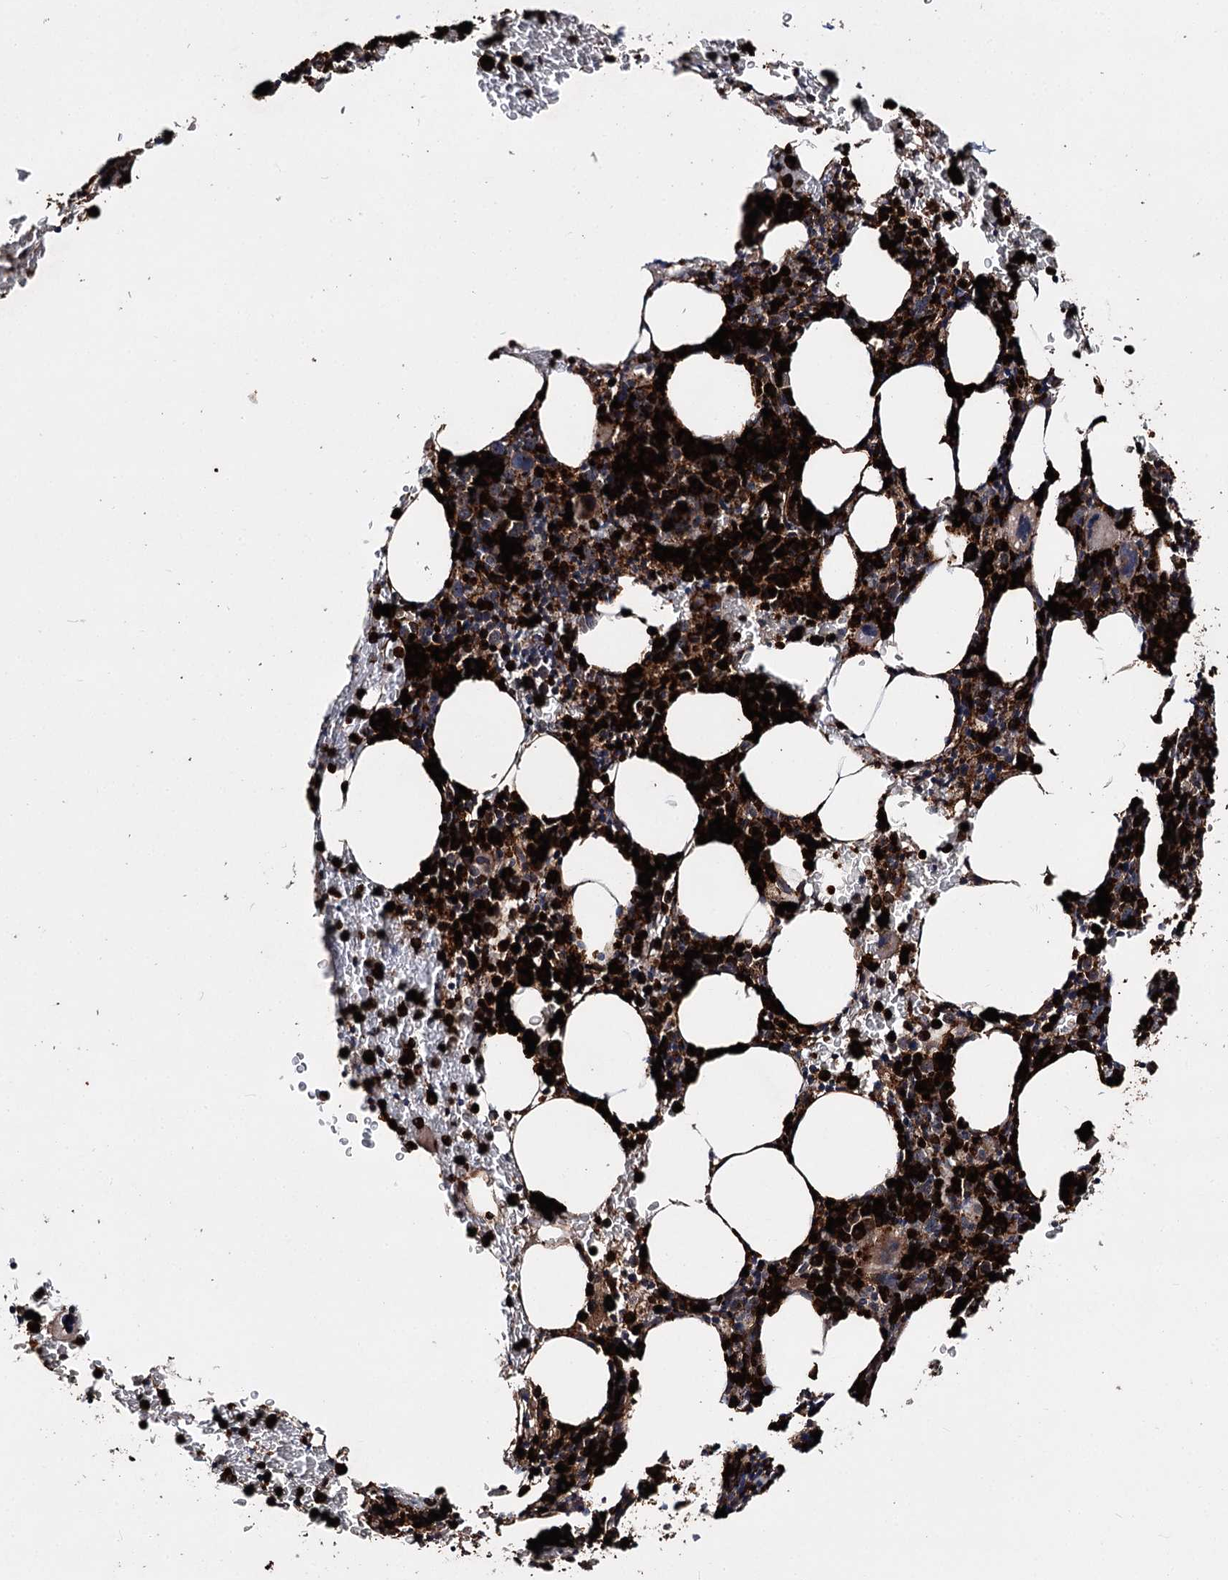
{"staining": {"intensity": "strong", "quantity": ">75%", "location": "cytoplasmic/membranous"}, "tissue": "bone marrow", "cell_type": "Hematopoietic cells", "image_type": "normal", "snomed": [{"axis": "morphology", "description": "Normal tissue, NOS"}, {"axis": "topography", "description": "Bone marrow"}], "caption": "Strong cytoplasmic/membranous staining is seen in about >75% of hematopoietic cells in unremarkable bone marrow. (Brightfield microscopy of DAB IHC at high magnification).", "gene": "MINDY3", "patient": {"sex": "male", "age": 79}}